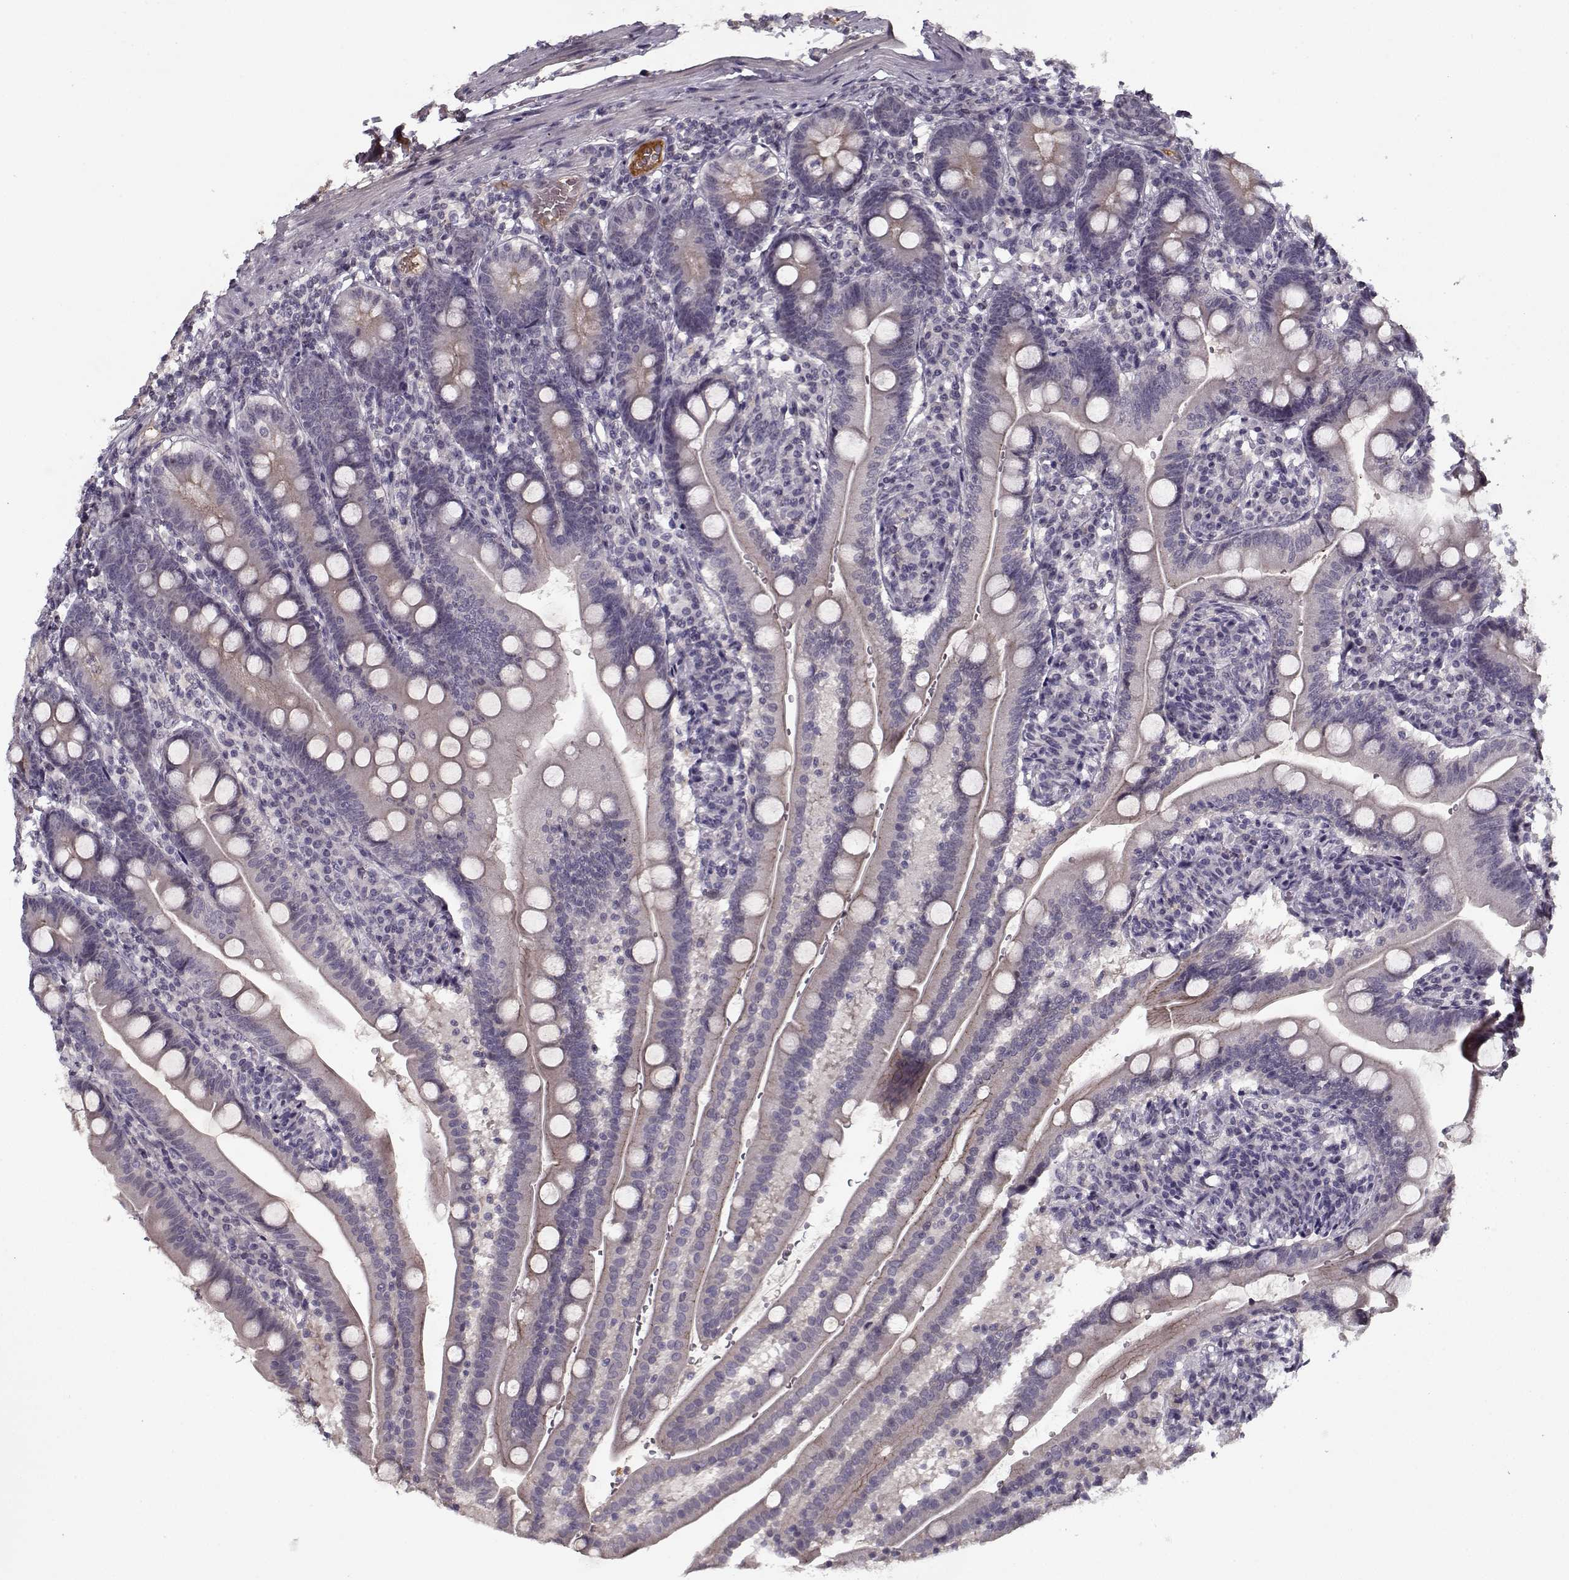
{"staining": {"intensity": "negative", "quantity": "none", "location": "none"}, "tissue": "duodenum", "cell_type": "Glandular cells", "image_type": "normal", "snomed": [{"axis": "morphology", "description": "Normal tissue, NOS"}, {"axis": "topography", "description": "Duodenum"}], "caption": "Immunohistochemical staining of unremarkable human duodenum displays no significant positivity in glandular cells.", "gene": "AFM", "patient": {"sex": "female", "age": 67}}